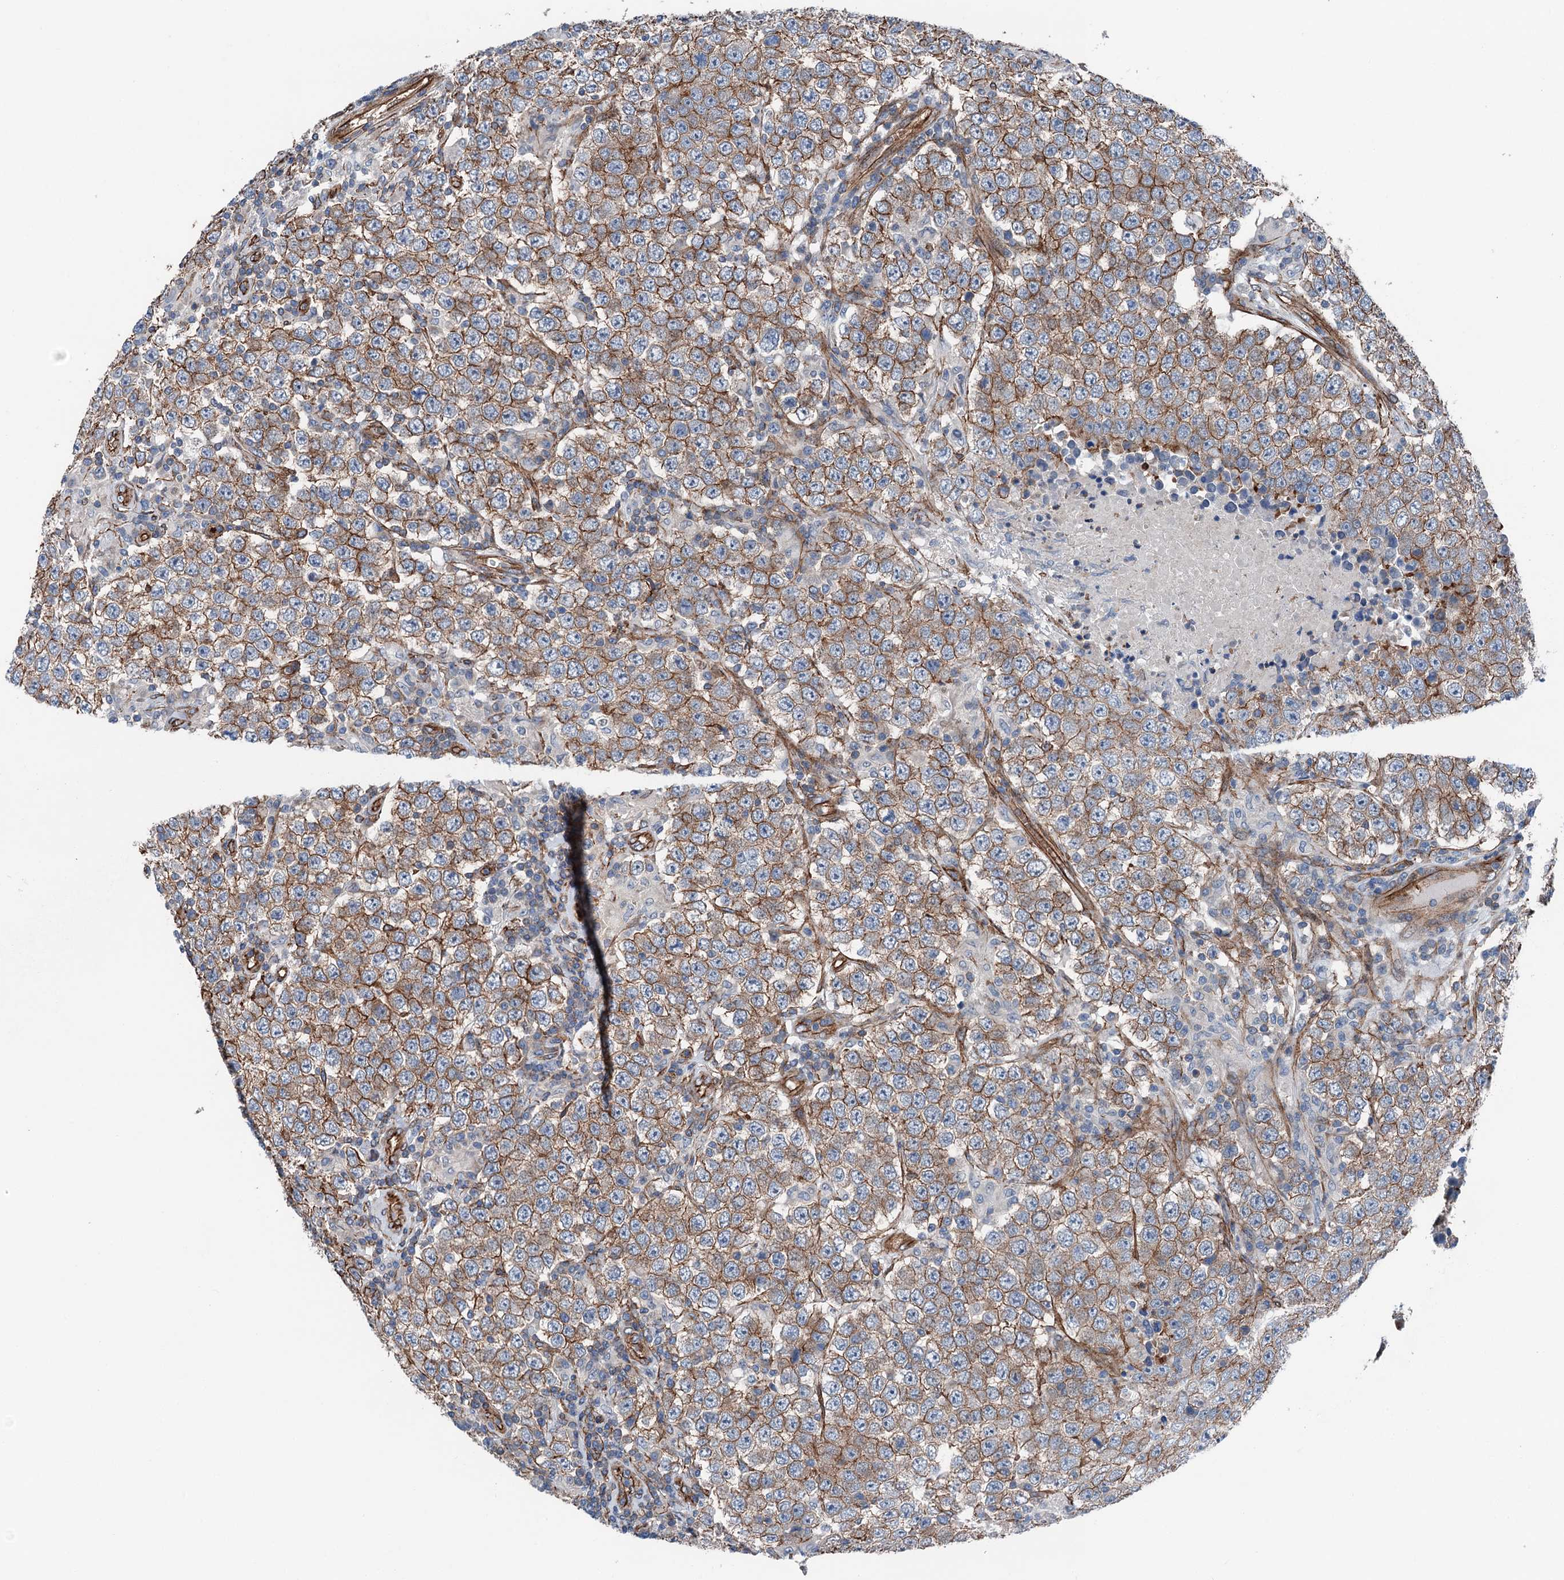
{"staining": {"intensity": "moderate", "quantity": ">75%", "location": "cytoplasmic/membranous"}, "tissue": "testis cancer", "cell_type": "Tumor cells", "image_type": "cancer", "snomed": [{"axis": "morphology", "description": "Normal tissue, NOS"}, {"axis": "morphology", "description": "Urothelial carcinoma, High grade"}, {"axis": "morphology", "description": "Seminoma, NOS"}, {"axis": "morphology", "description": "Carcinoma, Embryonal, NOS"}, {"axis": "topography", "description": "Urinary bladder"}, {"axis": "topography", "description": "Testis"}], "caption": "Protein staining of testis seminoma tissue exhibits moderate cytoplasmic/membranous expression in approximately >75% of tumor cells.", "gene": "NMRAL1", "patient": {"sex": "male", "age": 41}}